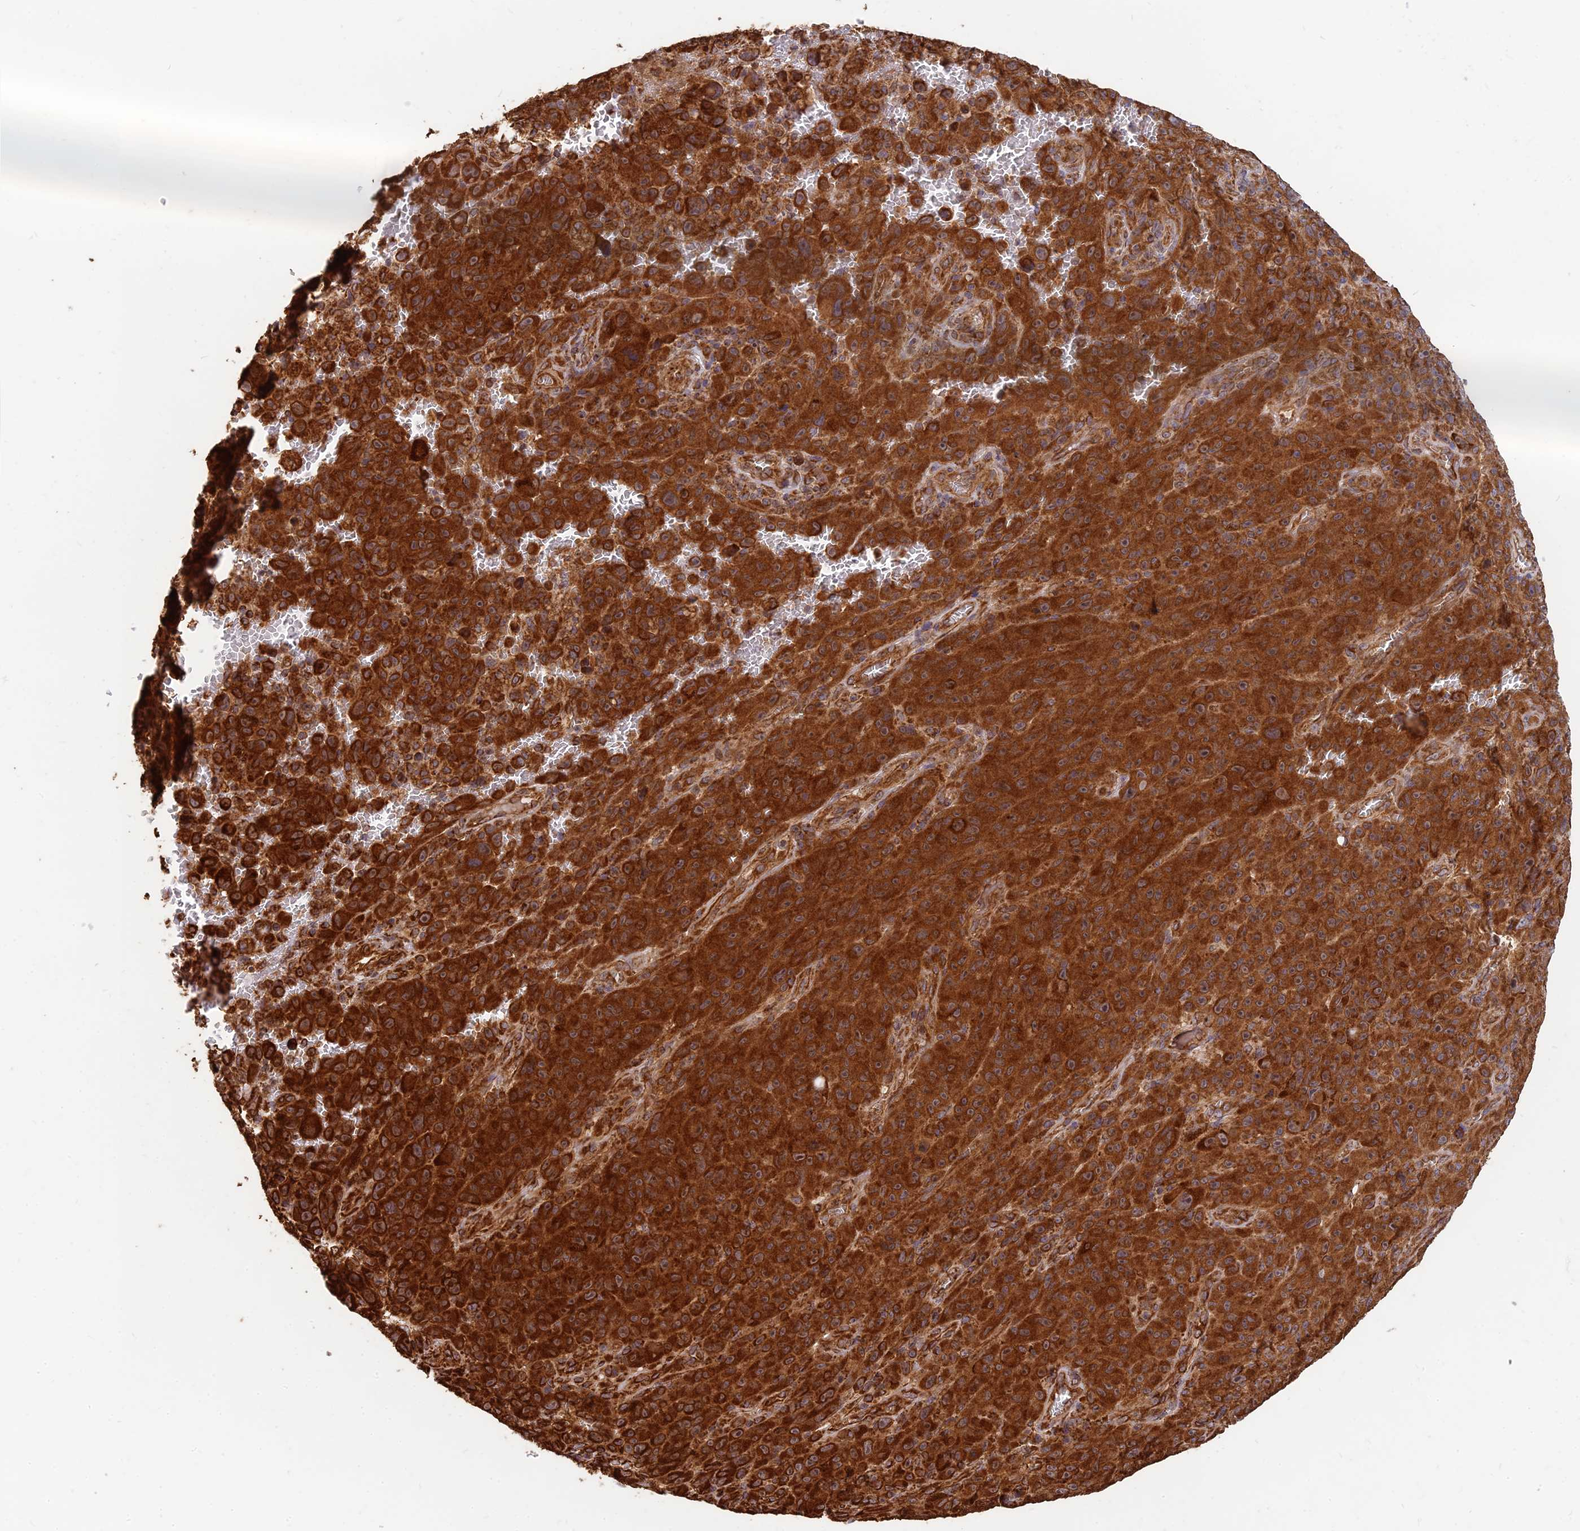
{"staining": {"intensity": "strong", "quantity": ">75%", "location": "cytoplasmic/membranous,nuclear"}, "tissue": "melanoma", "cell_type": "Tumor cells", "image_type": "cancer", "snomed": [{"axis": "morphology", "description": "Malignant melanoma, NOS"}, {"axis": "topography", "description": "Skin"}], "caption": "DAB immunohistochemical staining of human melanoma exhibits strong cytoplasmic/membranous and nuclear protein positivity in approximately >75% of tumor cells.", "gene": "DSTYK", "patient": {"sex": "female", "age": 82}}